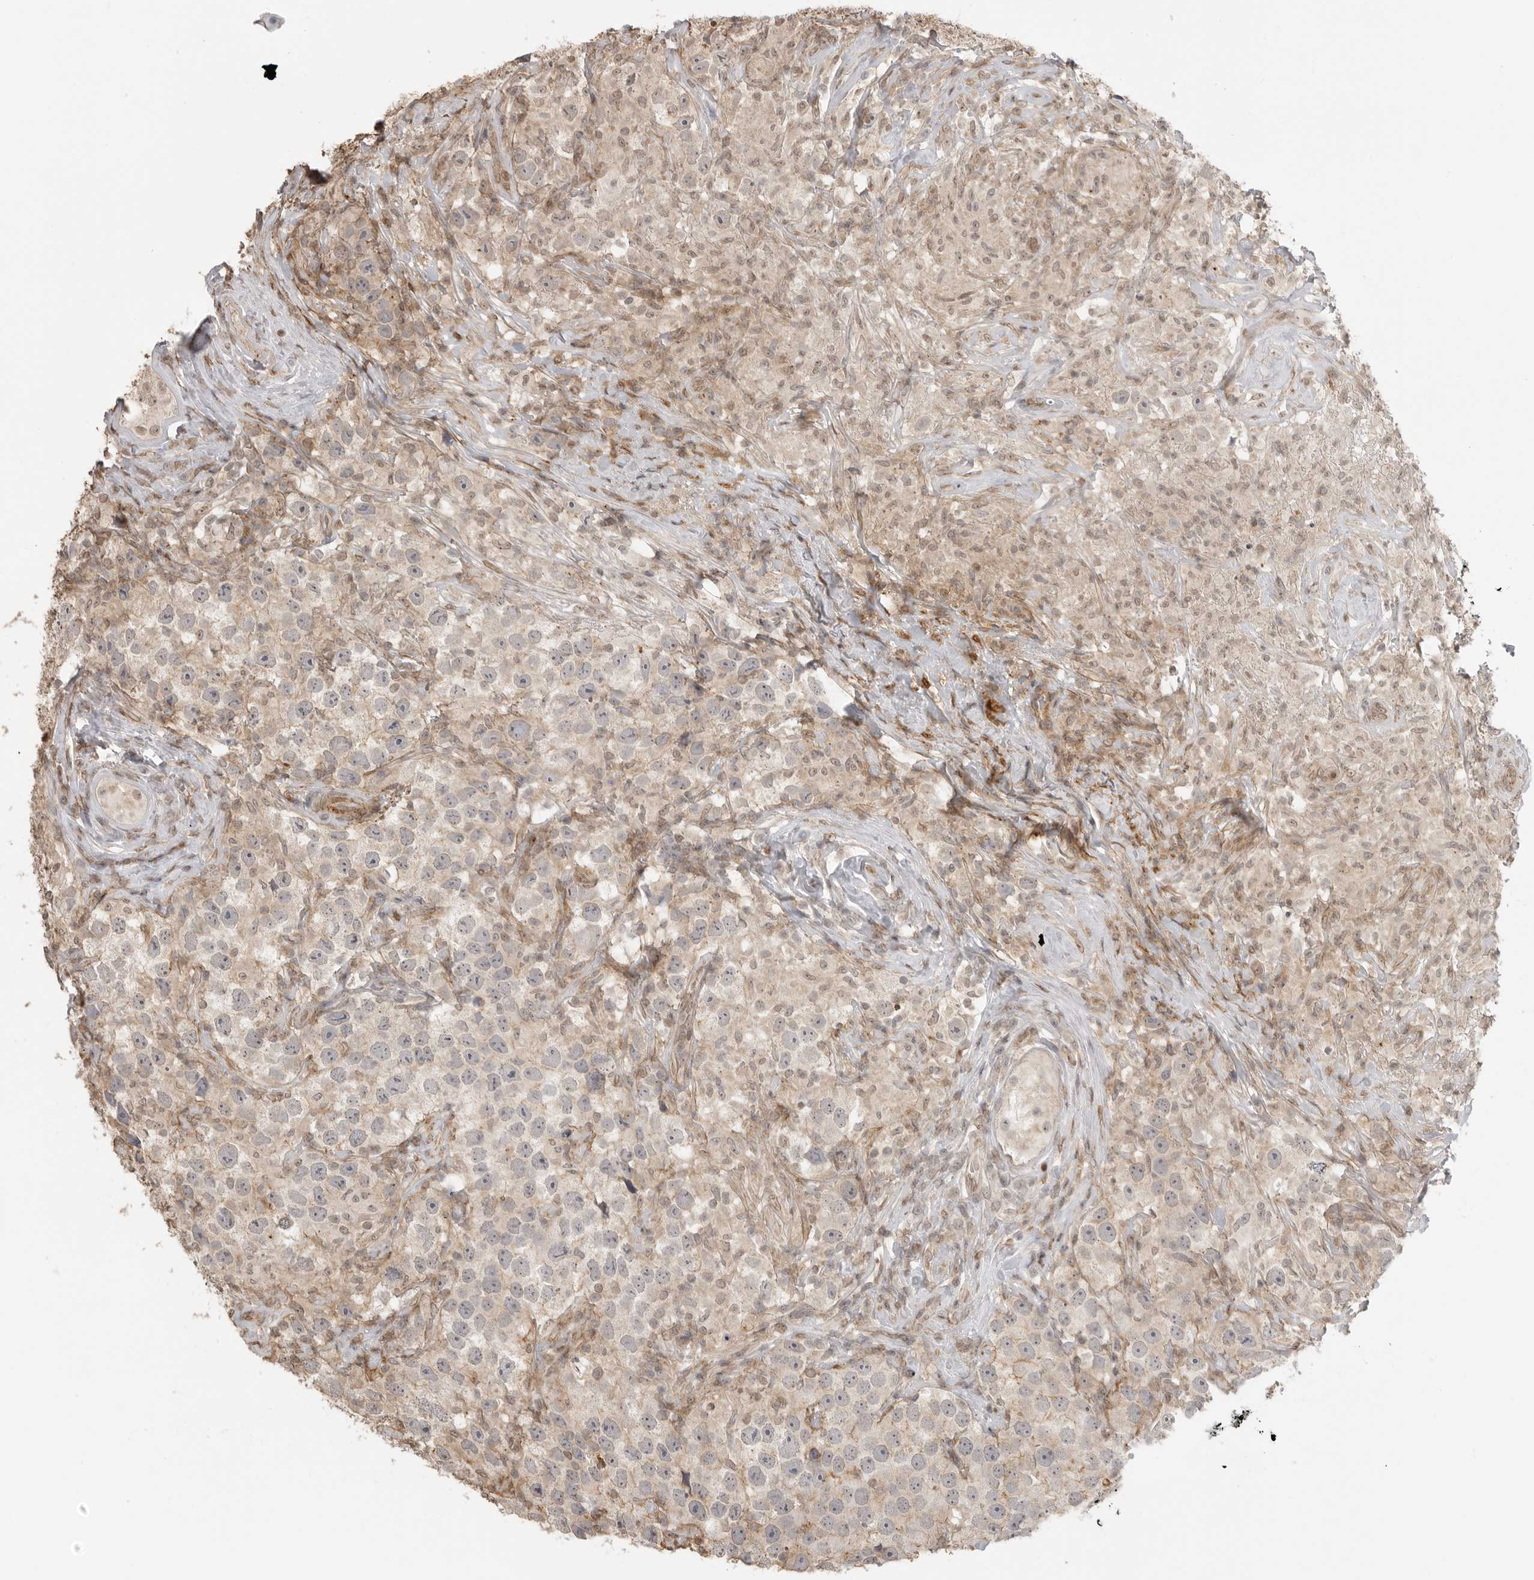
{"staining": {"intensity": "weak", "quantity": "<25%", "location": "cytoplasmic/membranous,nuclear"}, "tissue": "testis cancer", "cell_type": "Tumor cells", "image_type": "cancer", "snomed": [{"axis": "morphology", "description": "Seminoma, NOS"}, {"axis": "topography", "description": "Testis"}], "caption": "This micrograph is of testis cancer (seminoma) stained with immunohistochemistry (IHC) to label a protein in brown with the nuclei are counter-stained blue. There is no staining in tumor cells.", "gene": "GPC2", "patient": {"sex": "male", "age": 49}}